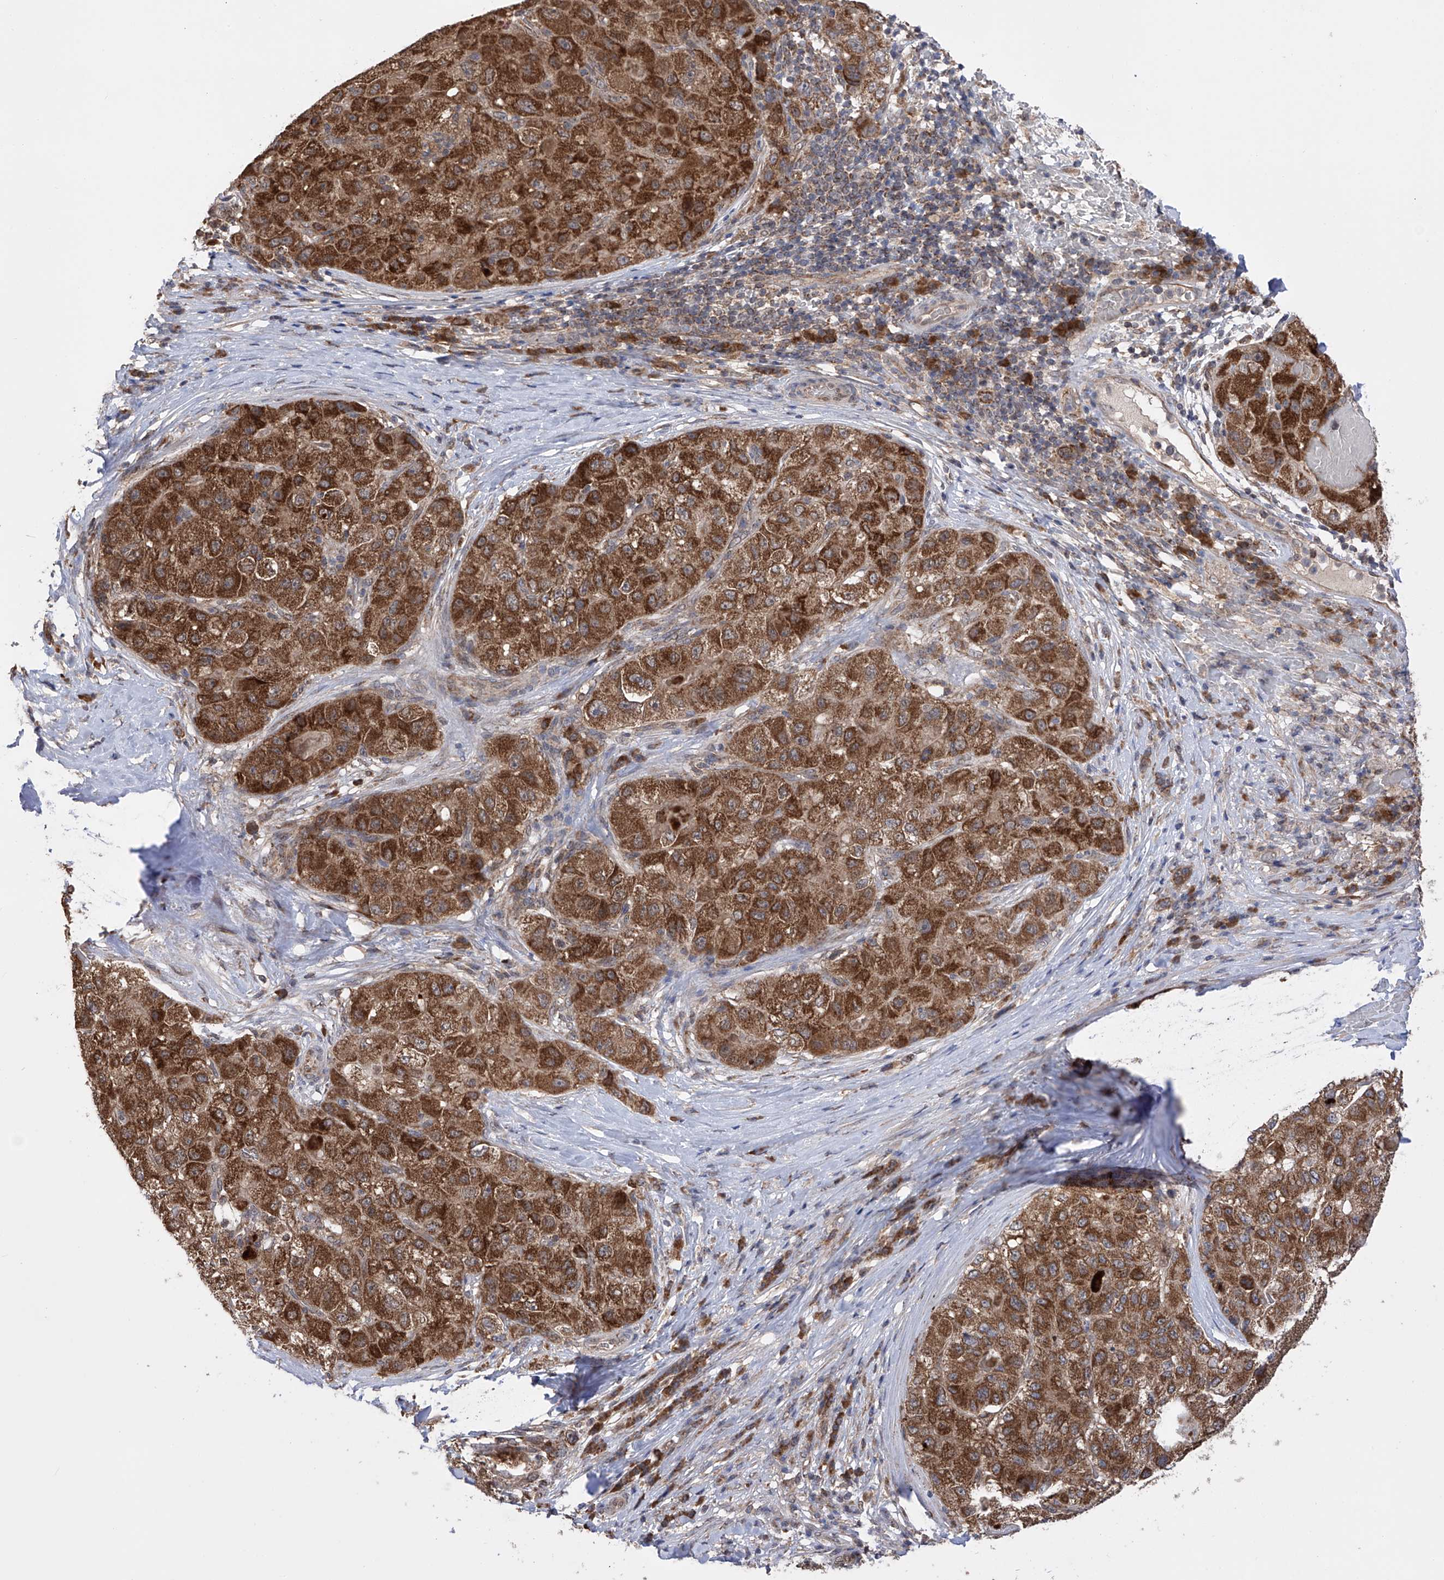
{"staining": {"intensity": "strong", "quantity": ">75%", "location": "cytoplasmic/membranous"}, "tissue": "liver cancer", "cell_type": "Tumor cells", "image_type": "cancer", "snomed": [{"axis": "morphology", "description": "Carcinoma, Hepatocellular, NOS"}, {"axis": "topography", "description": "Liver"}], "caption": "Immunohistochemical staining of liver cancer shows high levels of strong cytoplasmic/membranous expression in approximately >75% of tumor cells. The staining was performed using DAB (3,3'-diaminobenzidine), with brown indicating positive protein expression. Nuclei are stained blue with hematoxylin.", "gene": "SDHAF4", "patient": {"sex": "male", "age": 80}}